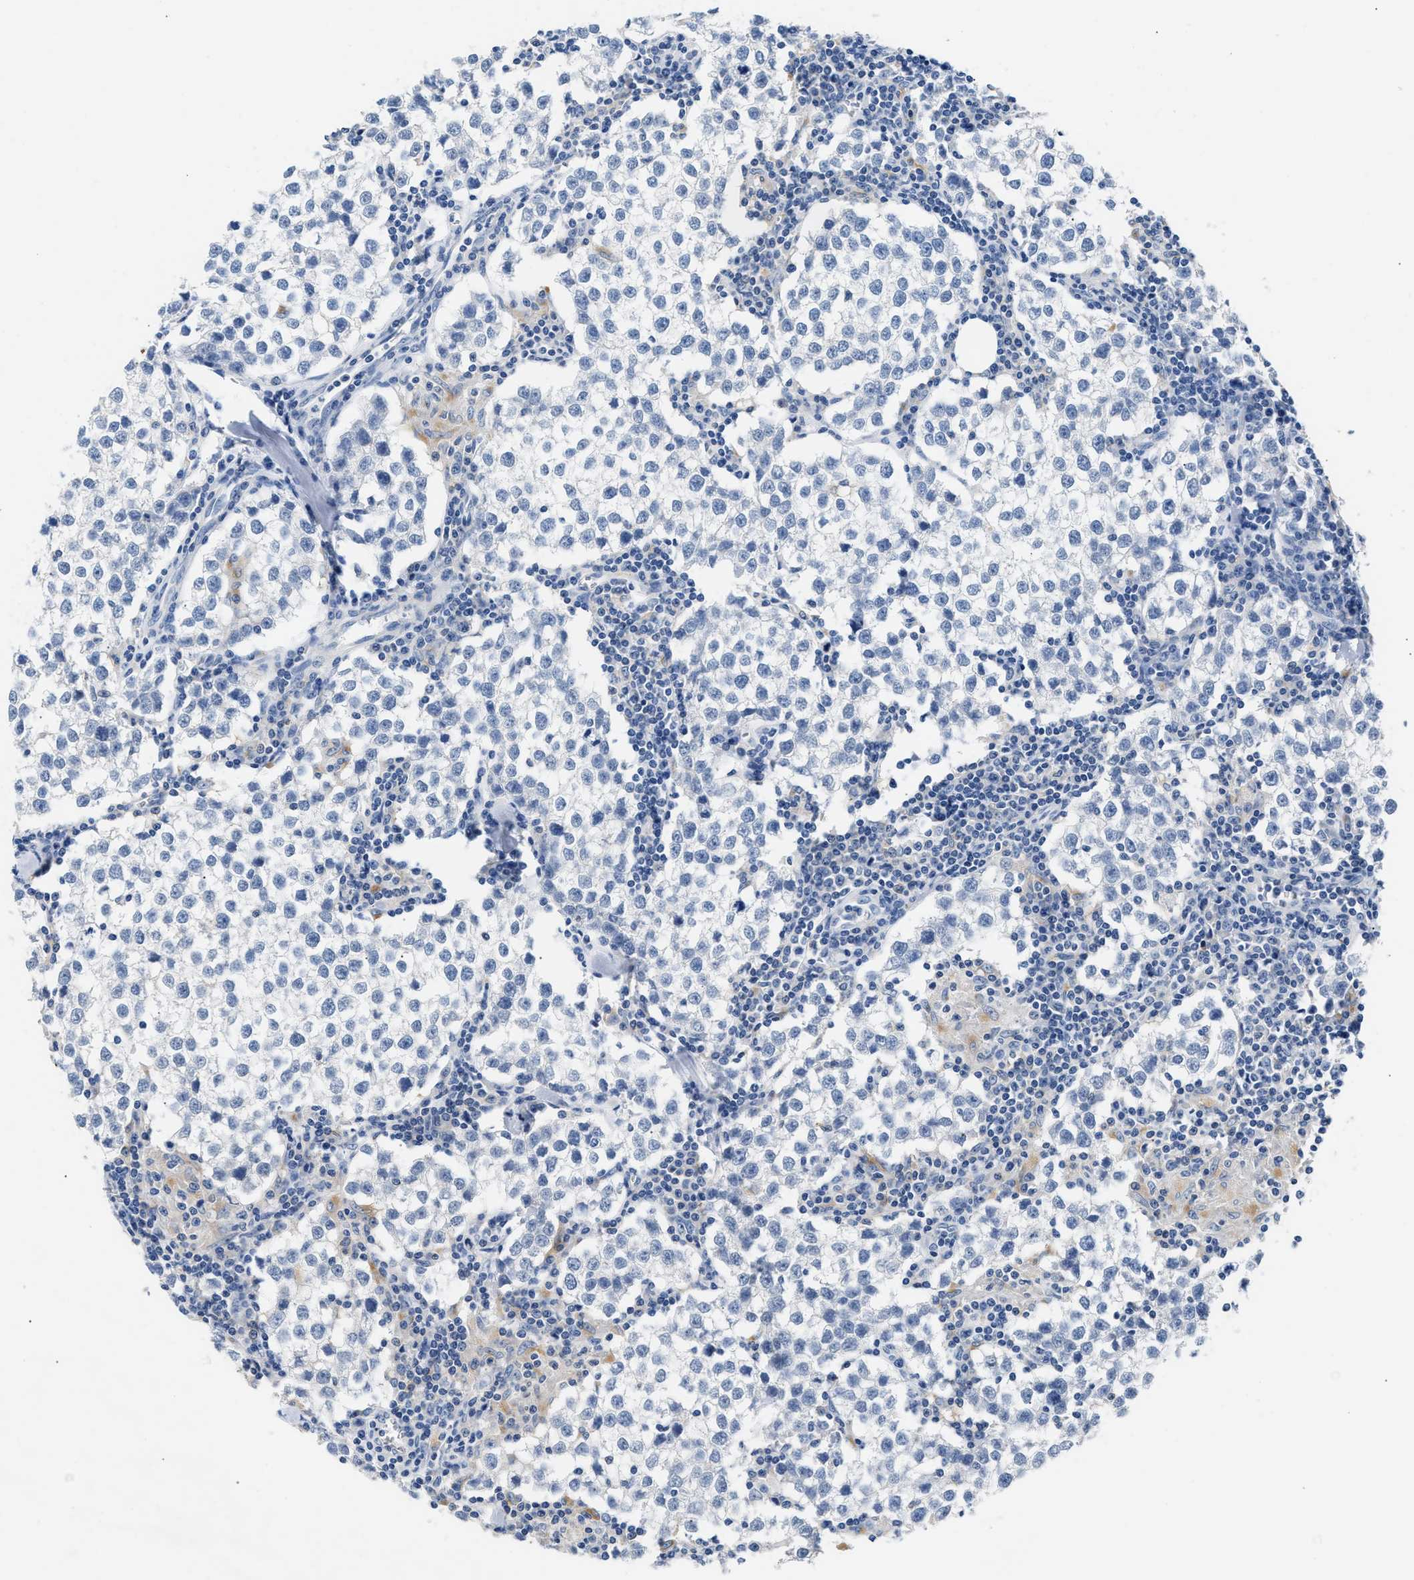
{"staining": {"intensity": "negative", "quantity": "none", "location": "none"}, "tissue": "testis cancer", "cell_type": "Tumor cells", "image_type": "cancer", "snomed": [{"axis": "morphology", "description": "Seminoma, NOS"}, {"axis": "morphology", "description": "Carcinoma, Embryonal, NOS"}, {"axis": "topography", "description": "Testis"}], "caption": "Testis cancer (seminoma) was stained to show a protein in brown. There is no significant positivity in tumor cells.", "gene": "TUT7", "patient": {"sex": "male", "age": 36}}